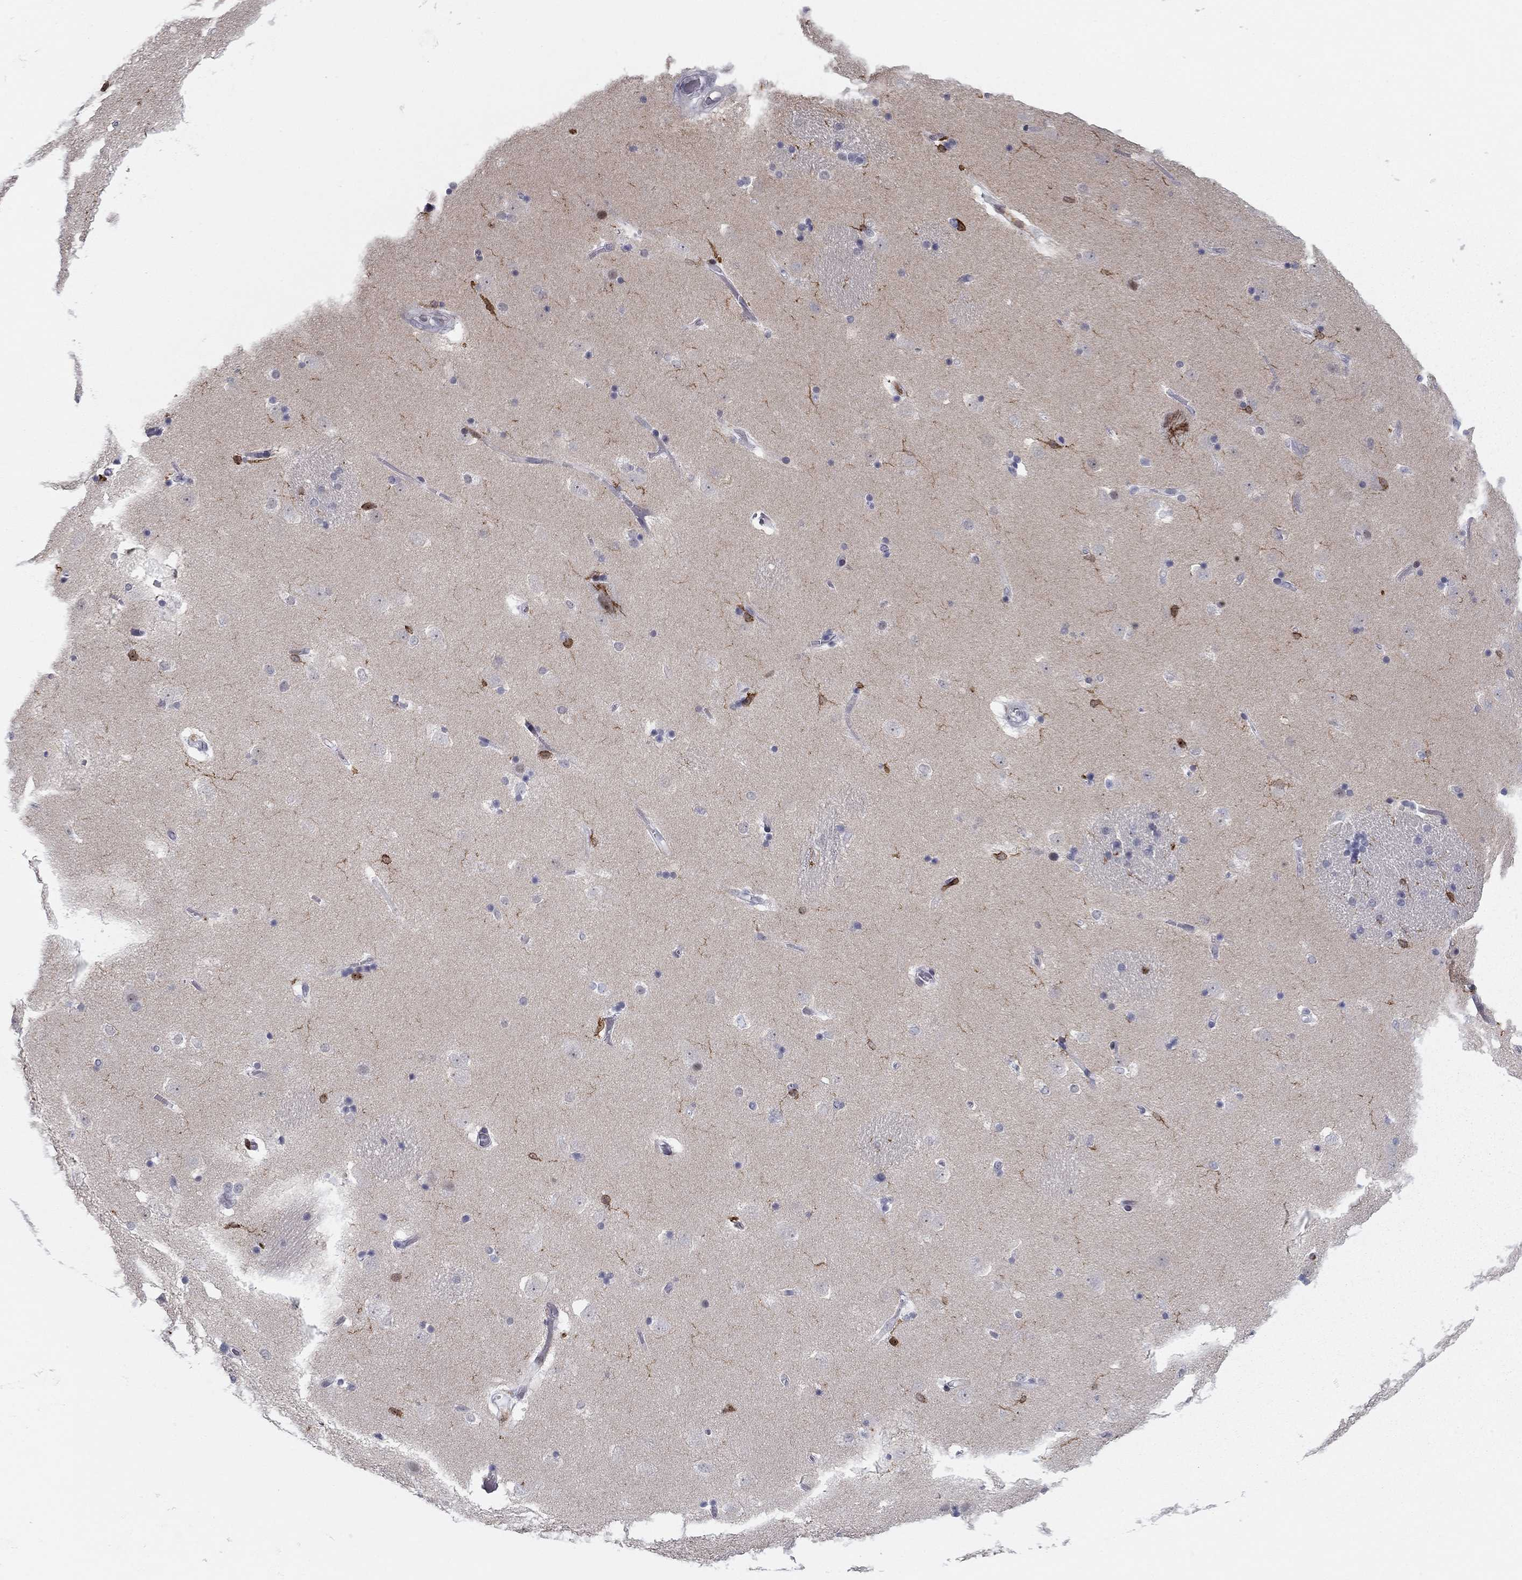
{"staining": {"intensity": "strong", "quantity": "<25%", "location": "cytoplasmic/membranous"}, "tissue": "caudate", "cell_type": "Glial cells", "image_type": "normal", "snomed": [{"axis": "morphology", "description": "Normal tissue, NOS"}, {"axis": "topography", "description": "Lateral ventricle wall"}], "caption": "Caudate stained with immunohistochemistry (IHC) demonstrates strong cytoplasmic/membranous positivity in about <25% of glial cells.", "gene": "ARHGAP27", "patient": {"sex": "male", "age": 51}}